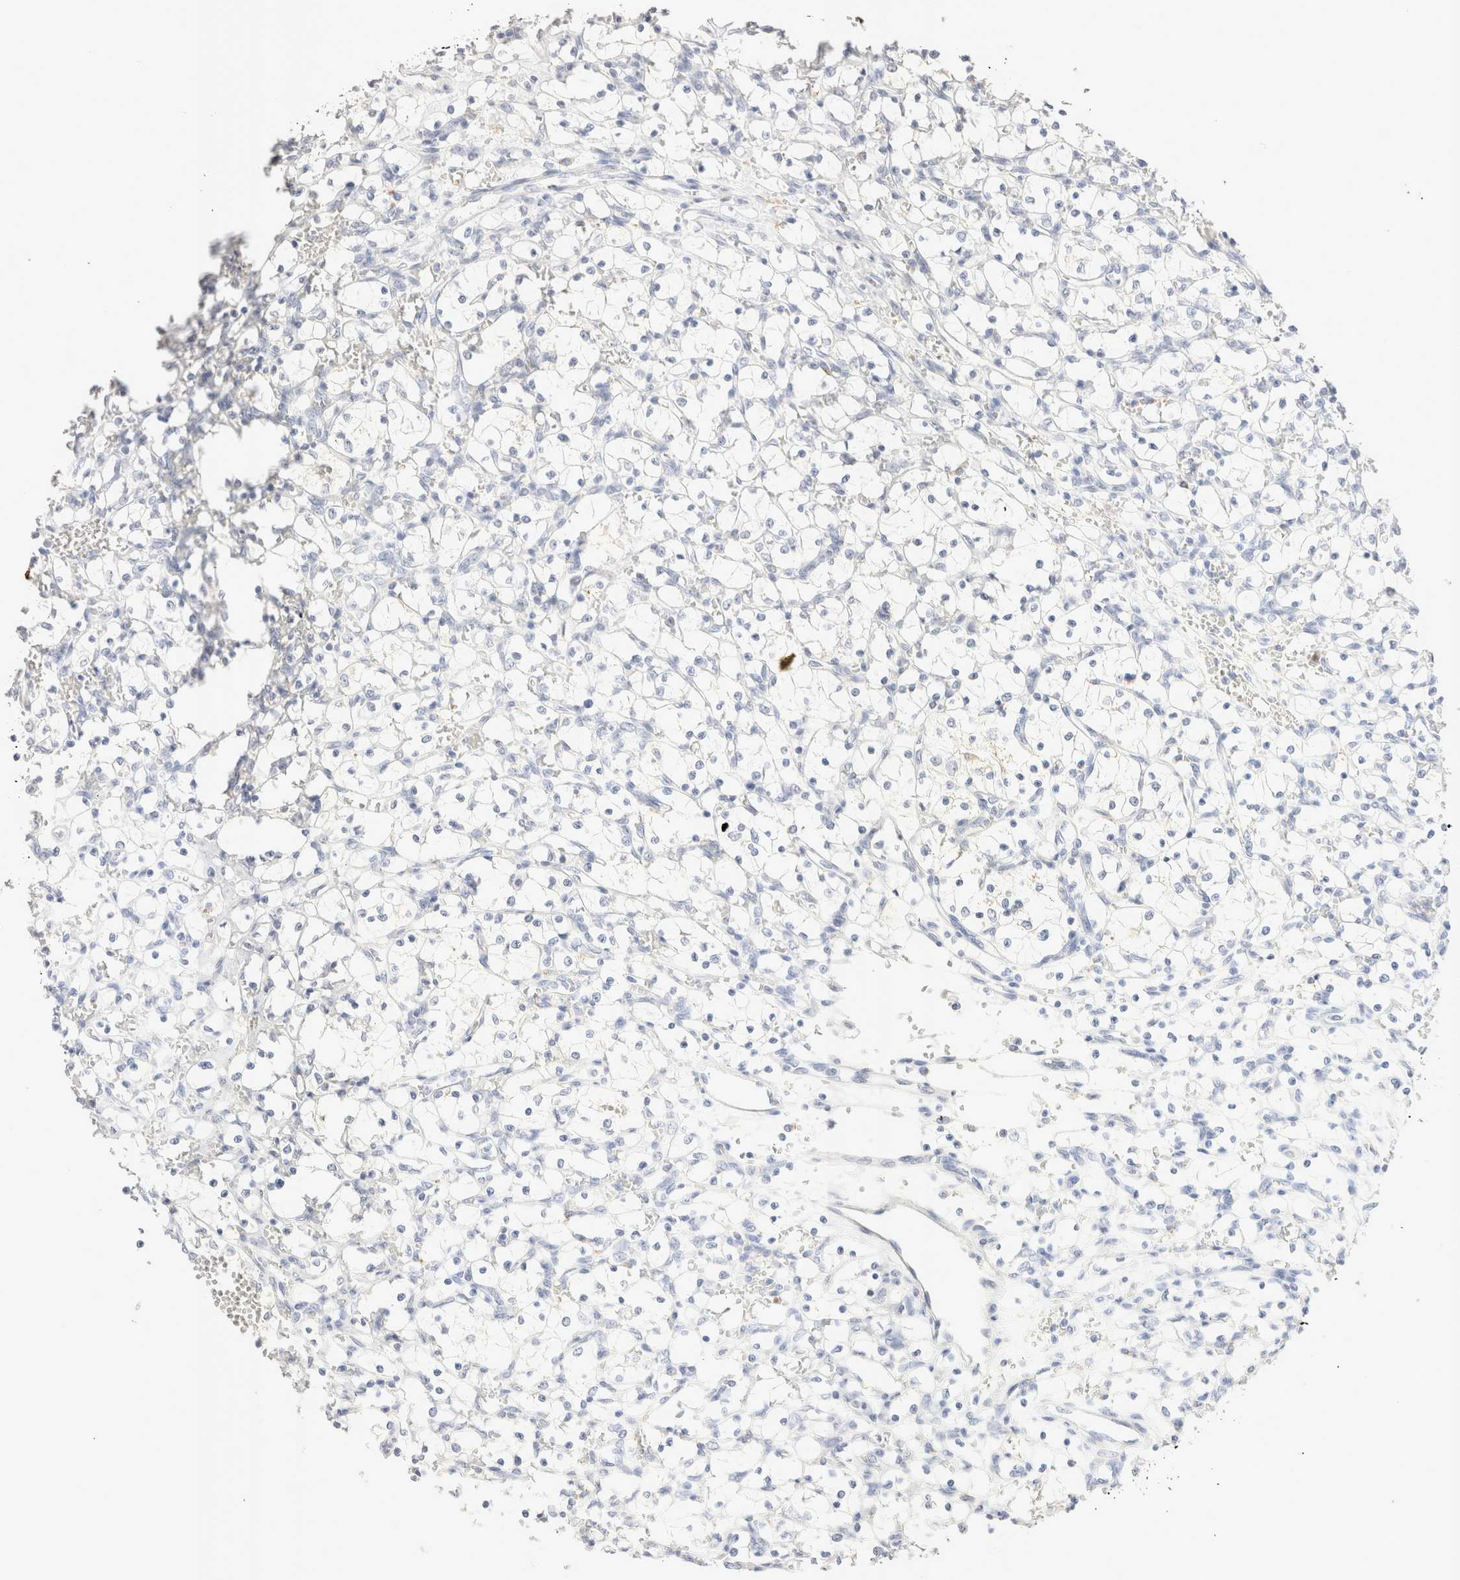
{"staining": {"intensity": "negative", "quantity": "none", "location": "none"}, "tissue": "renal cancer", "cell_type": "Tumor cells", "image_type": "cancer", "snomed": [{"axis": "morphology", "description": "Adenocarcinoma, NOS"}, {"axis": "topography", "description": "Kidney"}], "caption": "IHC of adenocarcinoma (renal) demonstrates no positivity in tumor cells.", "gene": "EPCAM", "patient": {"sex": "female", "age": 69}}